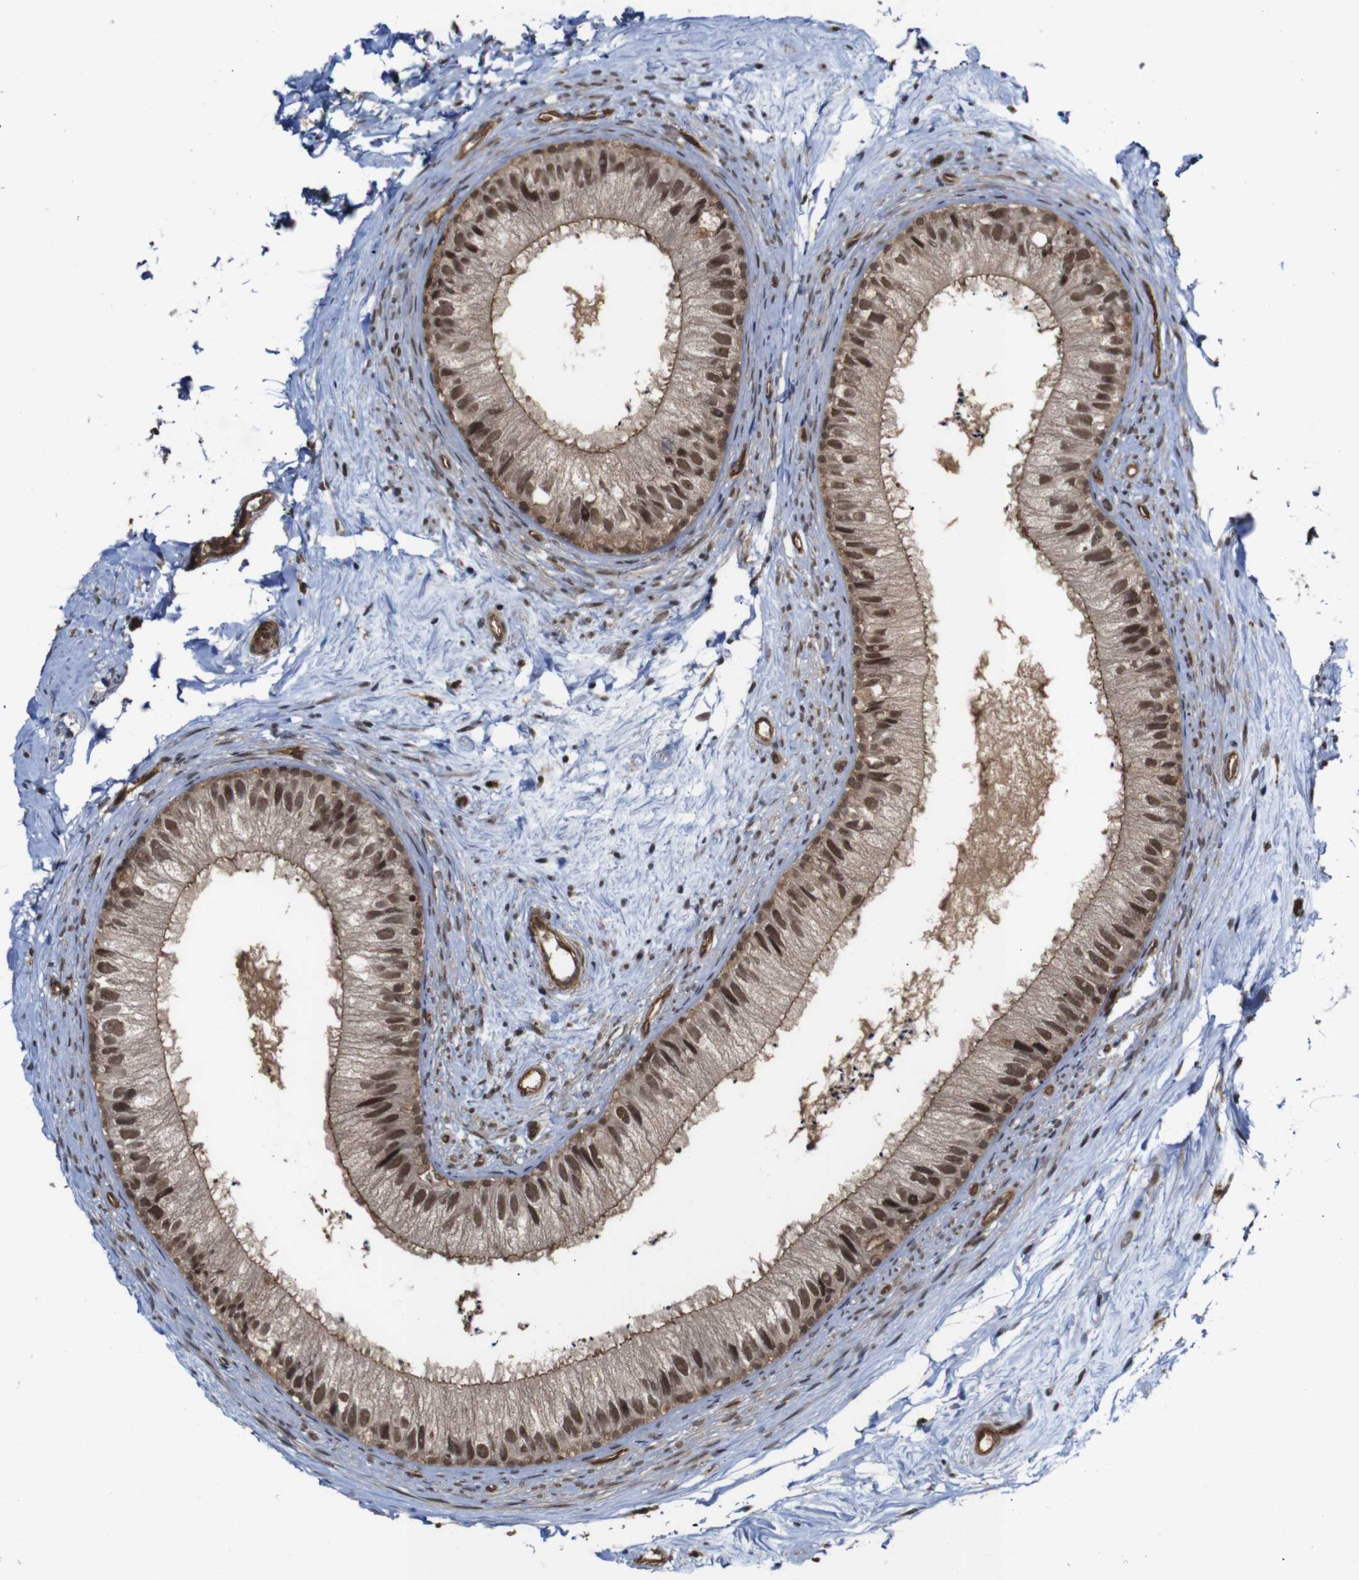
{"staining": {"intensity": "moderate", "quantity": ">75%", "location": "cytoplasmic/membranous,nuclear"}, "tissue": "epididymis", "cell_type": "Glandular cells", "image_type": "normal", "snomed": [{"axis": "morphology", "description": "Normal tissue, NOS"}, {"axis": "topography", "description": "Epididymis"}], "caption": "Immunohistochemical staining of benign epididymis demonstrates medium levels of moderate cytoplasmic/membranous,nuclear positivity in approximately >75% of glandular cells. (Brightfield microscopy of DAB IHC at high magnification).", "gene": "NANOS1", "patient": {"sex": "male", "age": 56}}